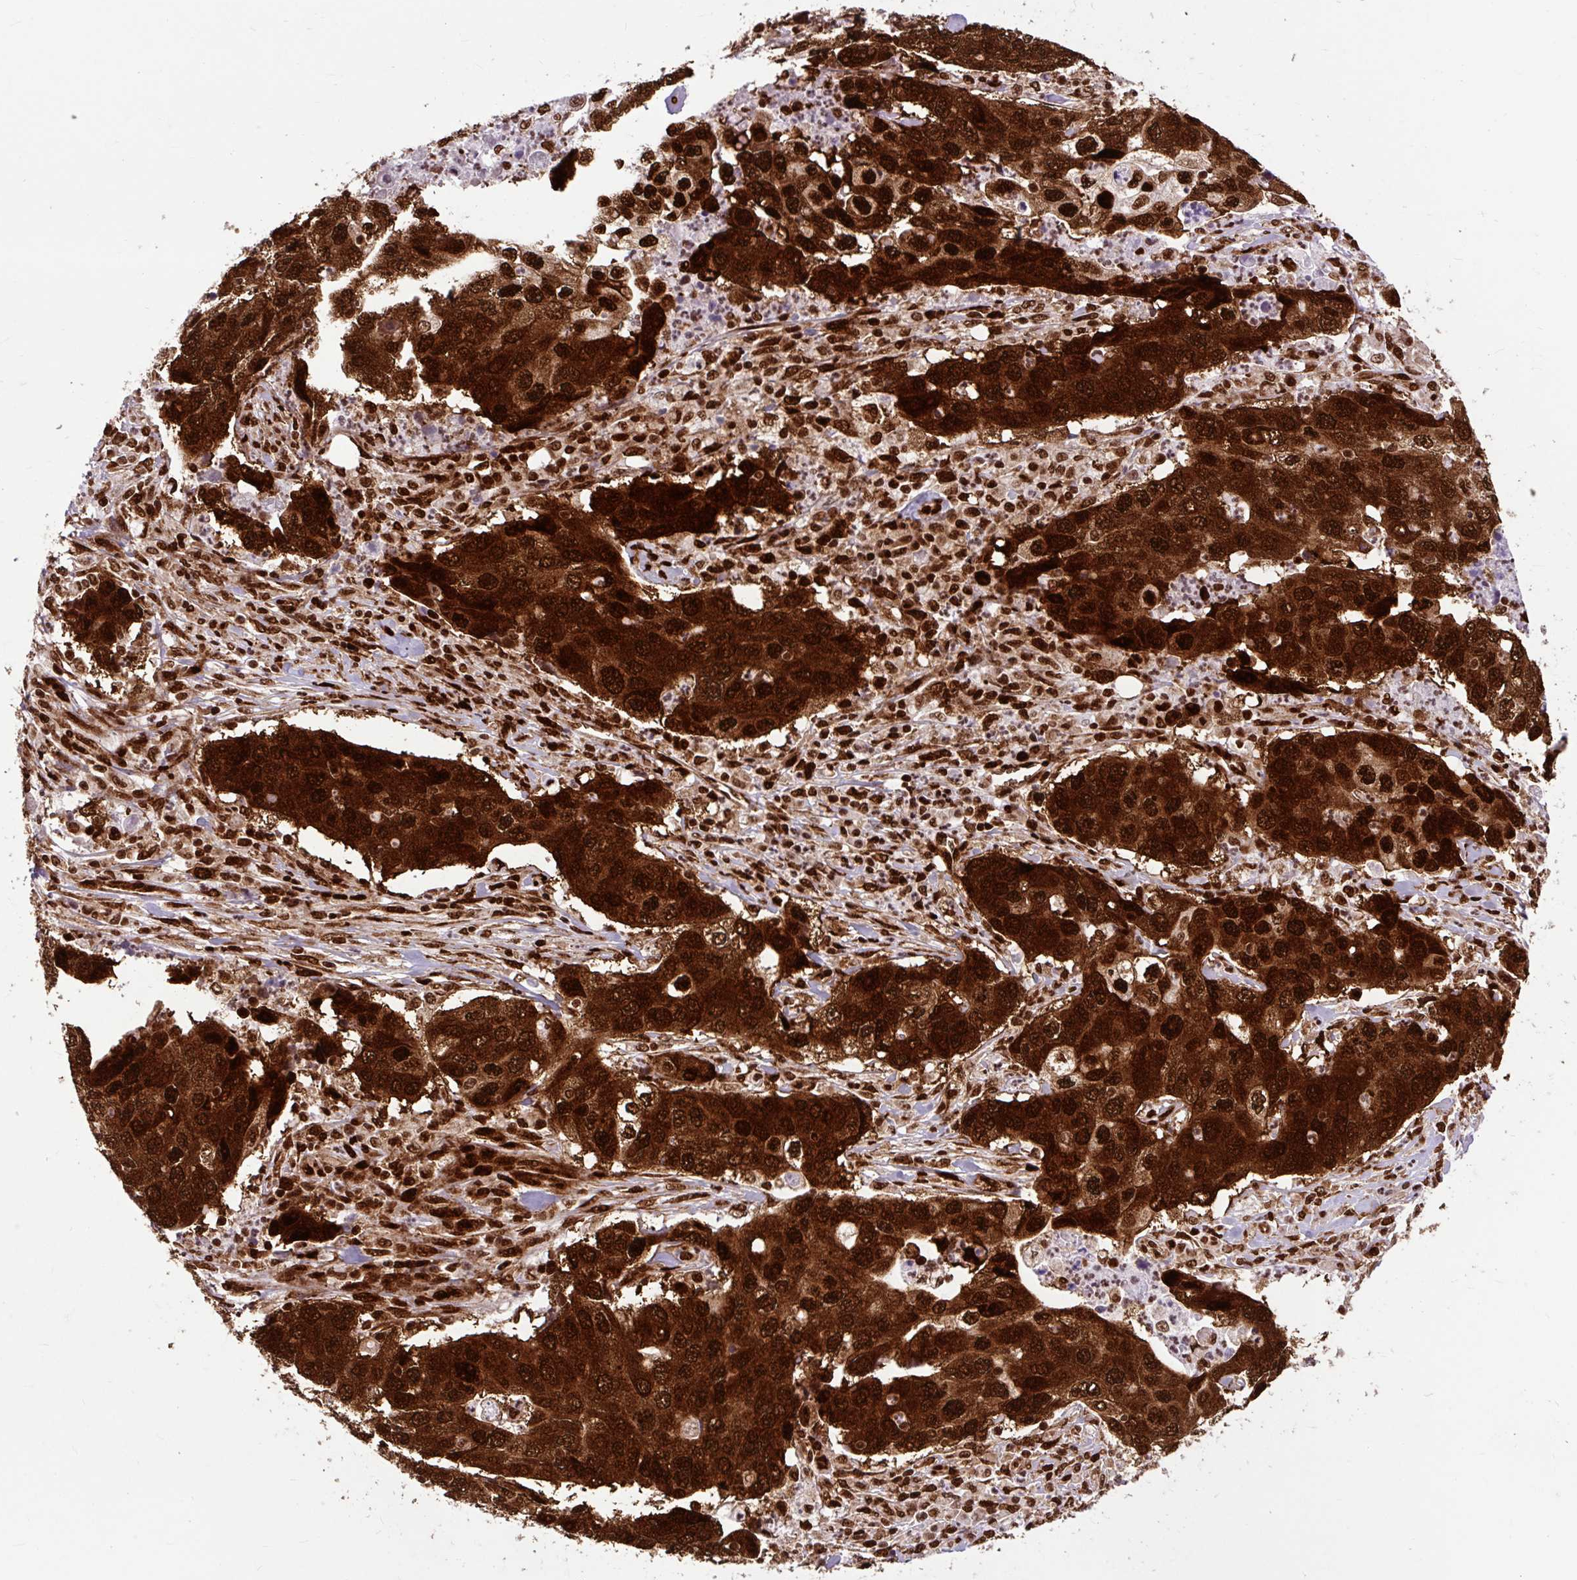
{"staining": {"intensity": "strong", "quantity": ">75%", "location": "cytoplasmic/membranous,nuclear"}, "tissue": "lung cancer", "cell_type": "Tumor cells", "image_type": "cancer", "snomed": [{"axis": "morphology", "description": "Squamous cell carcinoma, NOS"}, {"axis": "topography", "description": "Lung"}], "caption": "Lung squamous cell carcinoma stained with IHC shows strong cytoplasmic/membranous and nuclear positivity in approximately >75% of tumor cells. Immunohistochemistry stains the protein of interest in brown and the nuclei are stained blue.", "gene": "FUS", "patient": {"sex": "male", "age": 64}}